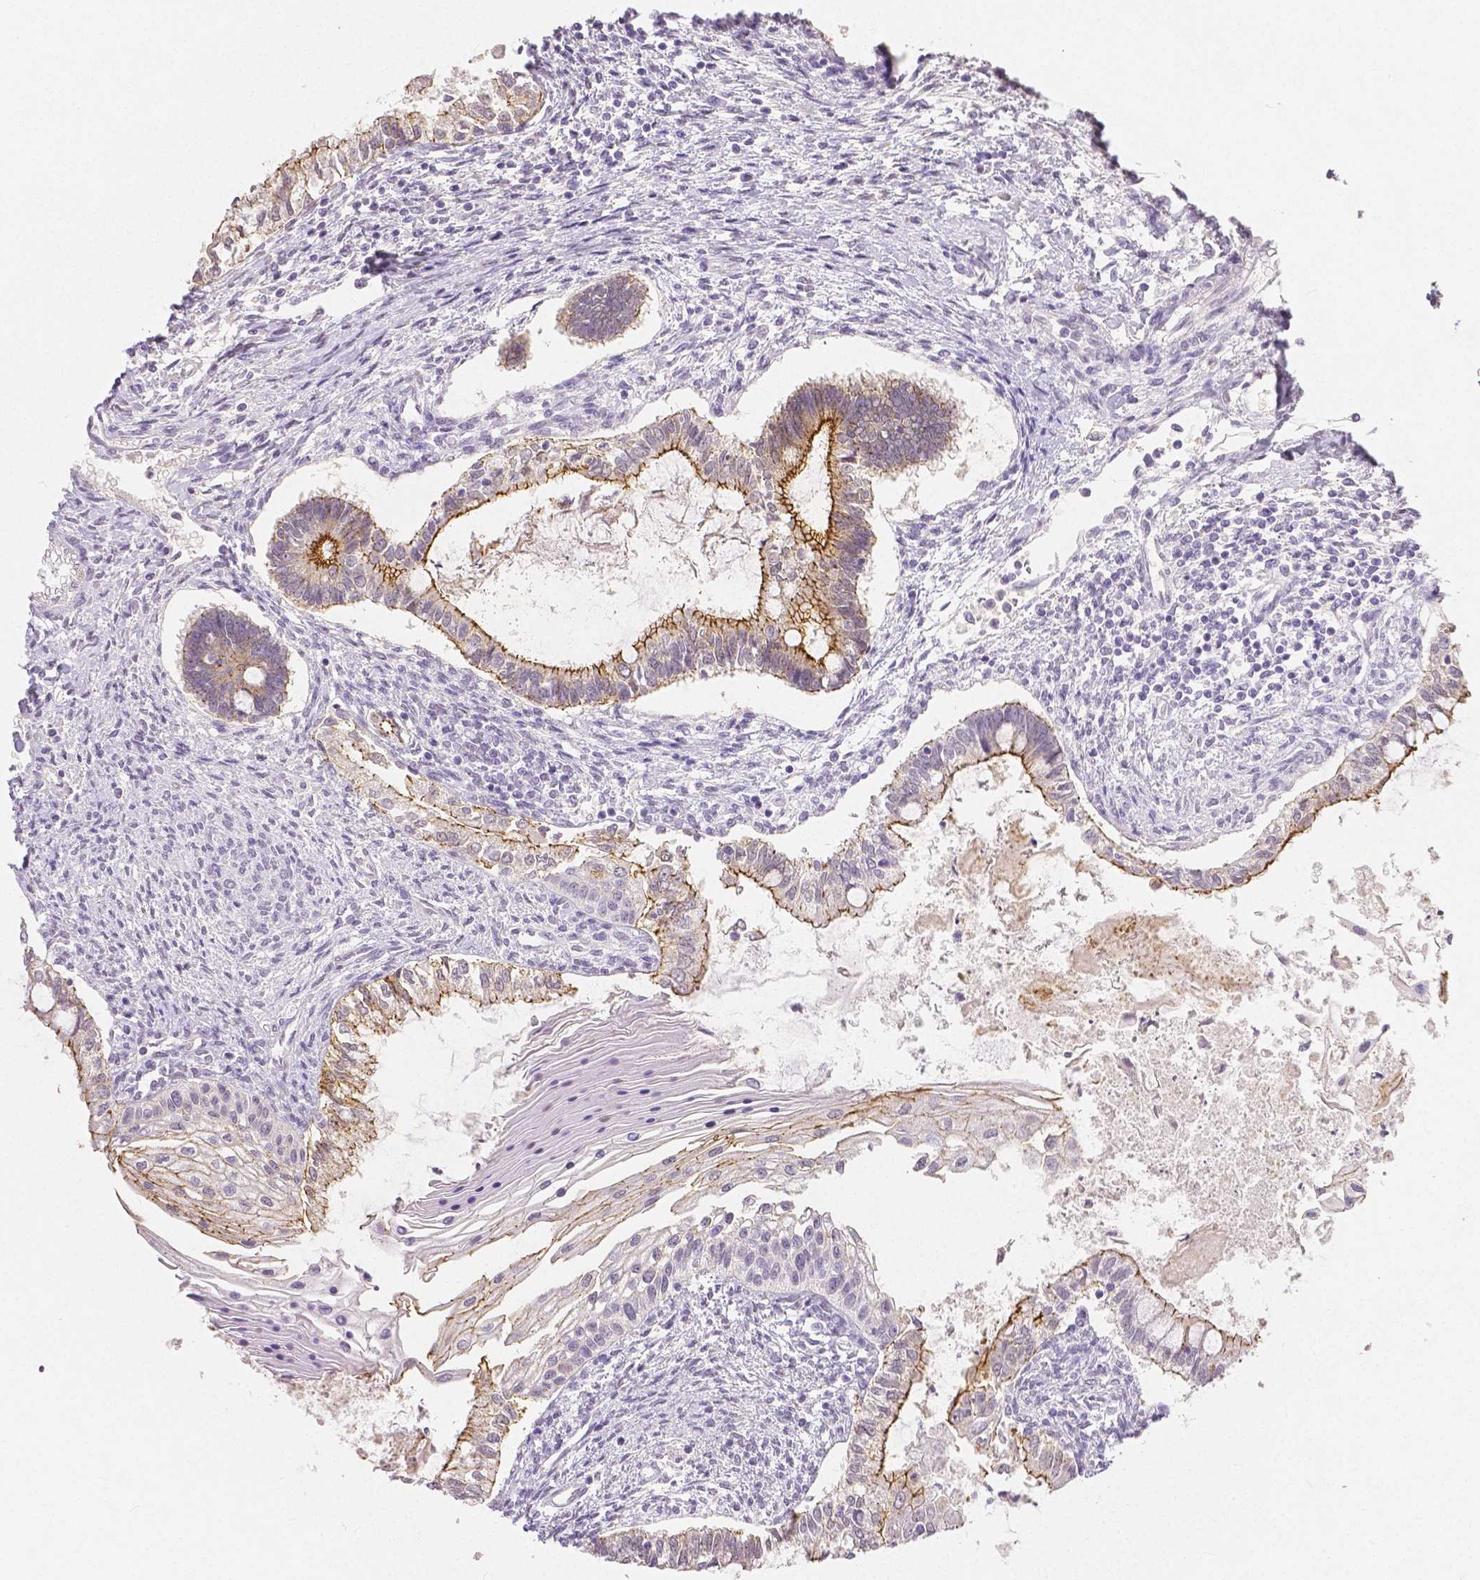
{"staining": {"intensity": "moderate", "quantity": ">75%", "location": "cytoplasmic/membranous"}, "tissue": "testis cancer", "cell_type": "Tumor cells", "image_type": "cancer", "snomed": [{"axis": "morphology", "description": "Carcinoma, Embryonal, NOS"}, {"axis": "topography", "description": "Testis"}], "caption": "Human testis embryonal carcinoma stained with a protein marker displays moderate staining in tumor cells.", "gene": "OCLN", "patient": {"sex": "male", "age": 37}}